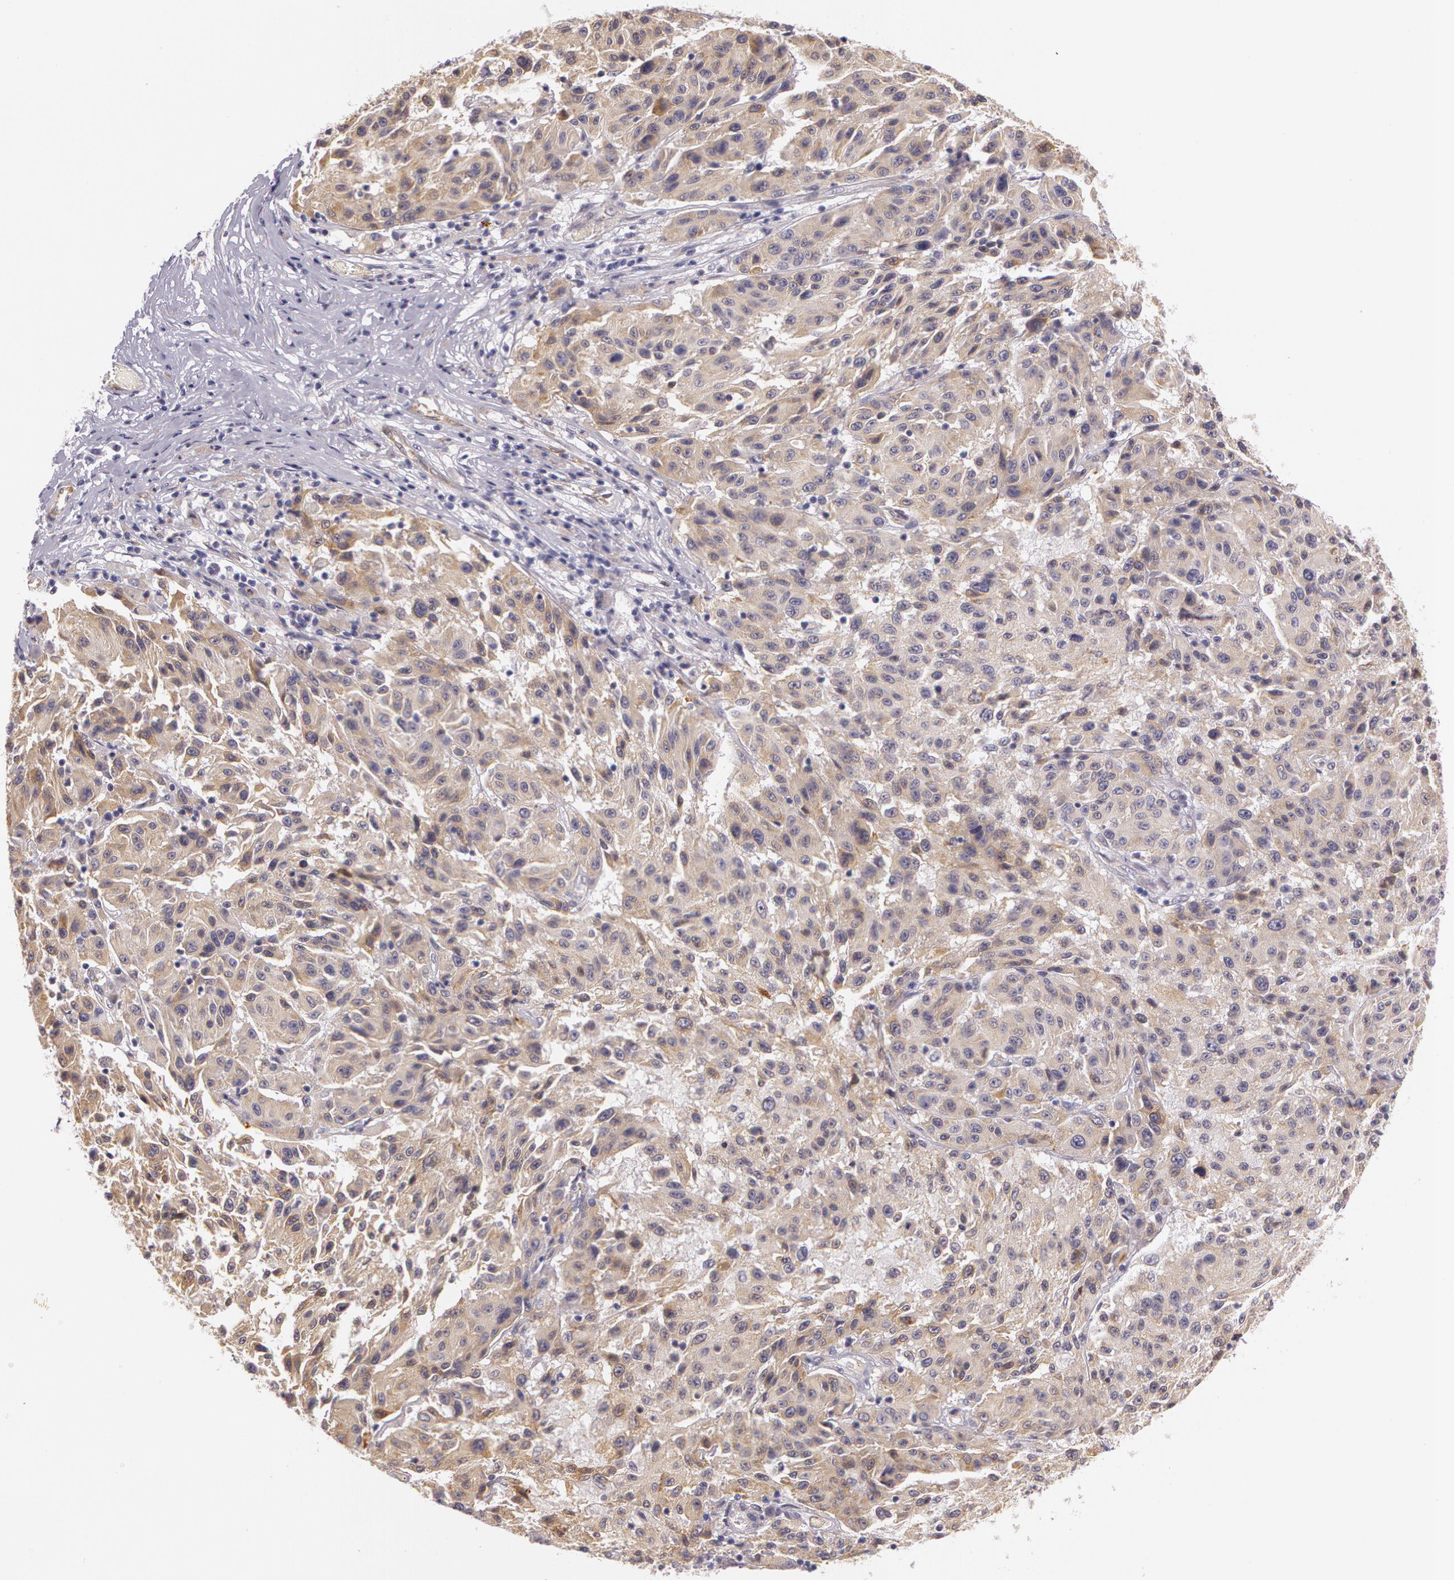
{"staining": {"intensity": "moderate", "quantity": ">75%", "location": "cytoplasmic/membranous"}, "tissue": "melanoma", "cell_type": "Tumor cells", "image_type": "cancer", "snomed": [{"axis": "morphology", "description": "Malignant melanoma, NOS"}, {"axis": "topography", "description": "Skin"}], "caption": "Immunohistochemical staining of malignant melanoma shows moderate cytoplasmic/membranous protein positivity in about >75% of tumor cells.", "gene": "APP", "patient": {"sex": "female", "age": 77}}